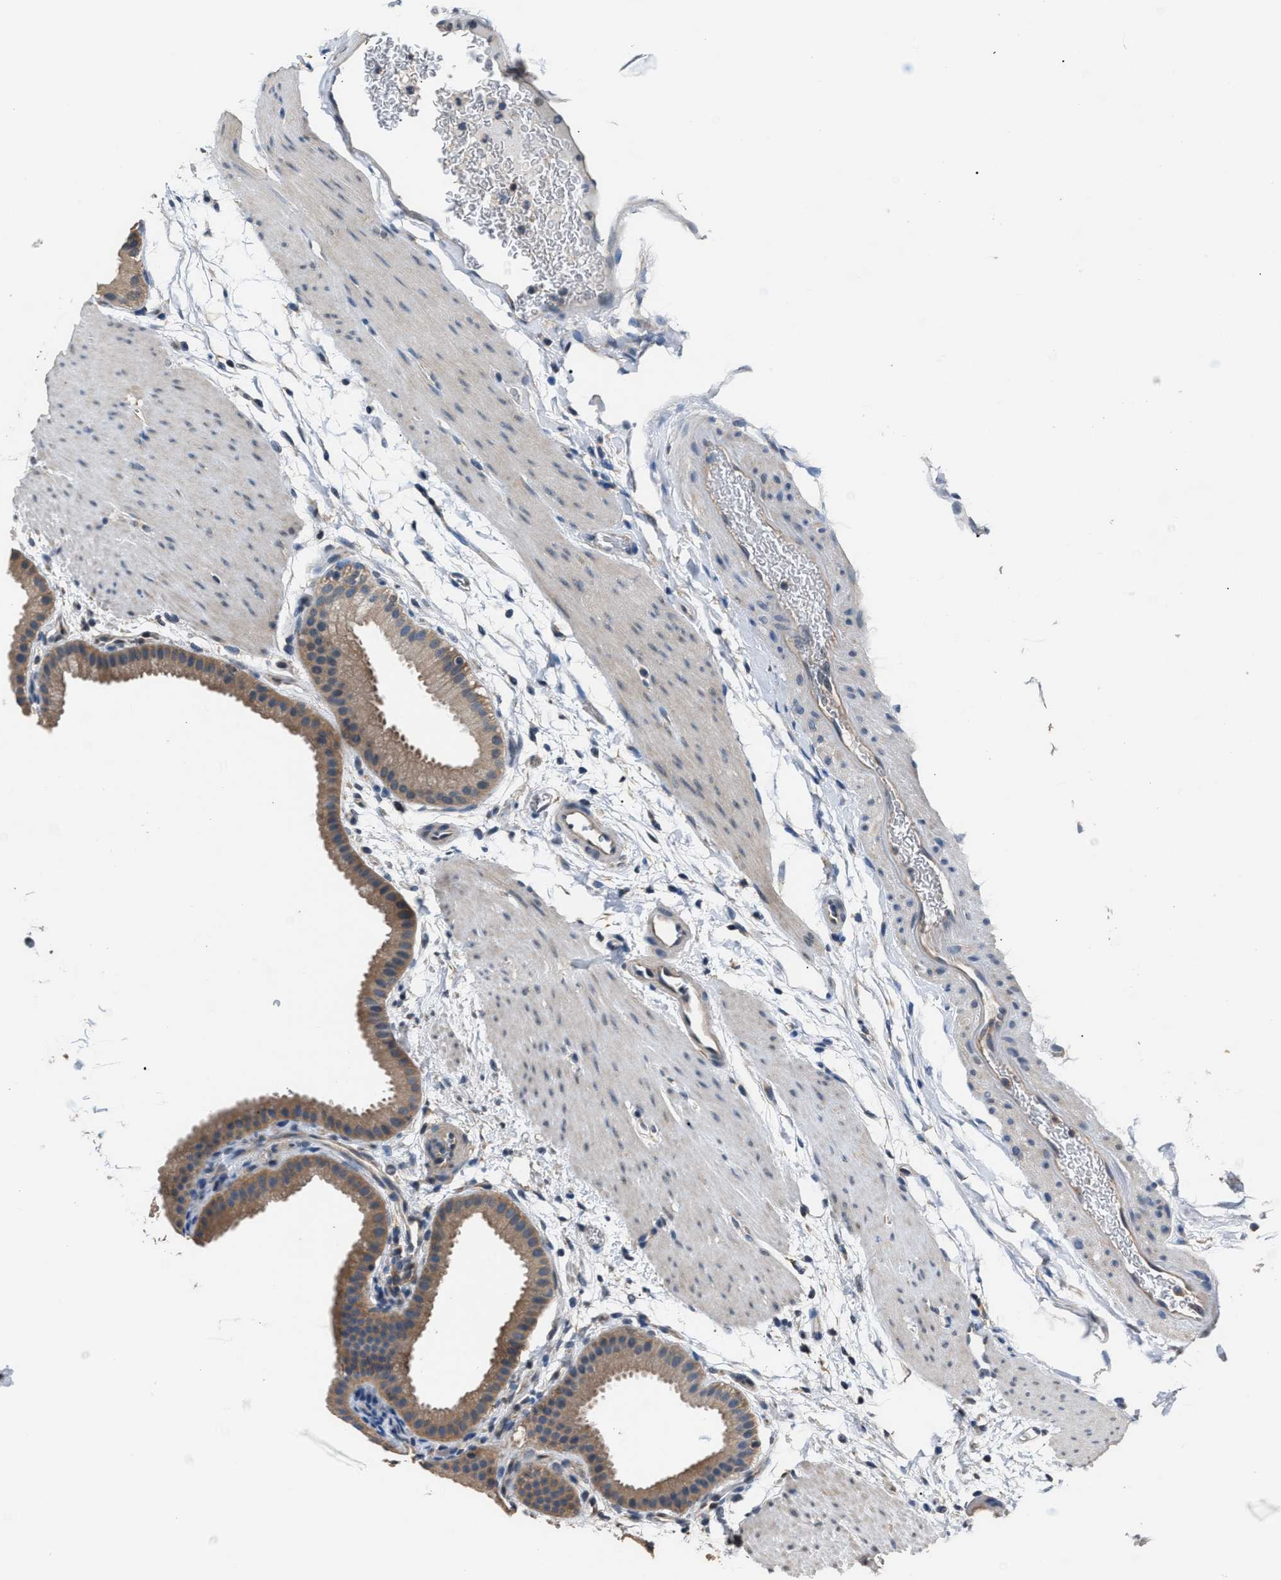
{"staining": {"intensity": "moderate", "quantity": "25%-75%", "location": "cytoplasmic/membranous"}, "tissue": "gallbladder", "cell_type": "Glandular cells", "image_type": "normal", "snomed": [{"axis": "morphology", "description": "Normal tissue, NOS"}, {"axis": "topography", "description": "Gallbladder"}], "caption": "Gallbladder stained with DAB immunohistochemistry shows medium levels of moderate cytoplasmic/membranous staining in about 25%-75% of glandular cells.", "gene": "ABCC9", "patient": {"sex": "female", "age": 64}}